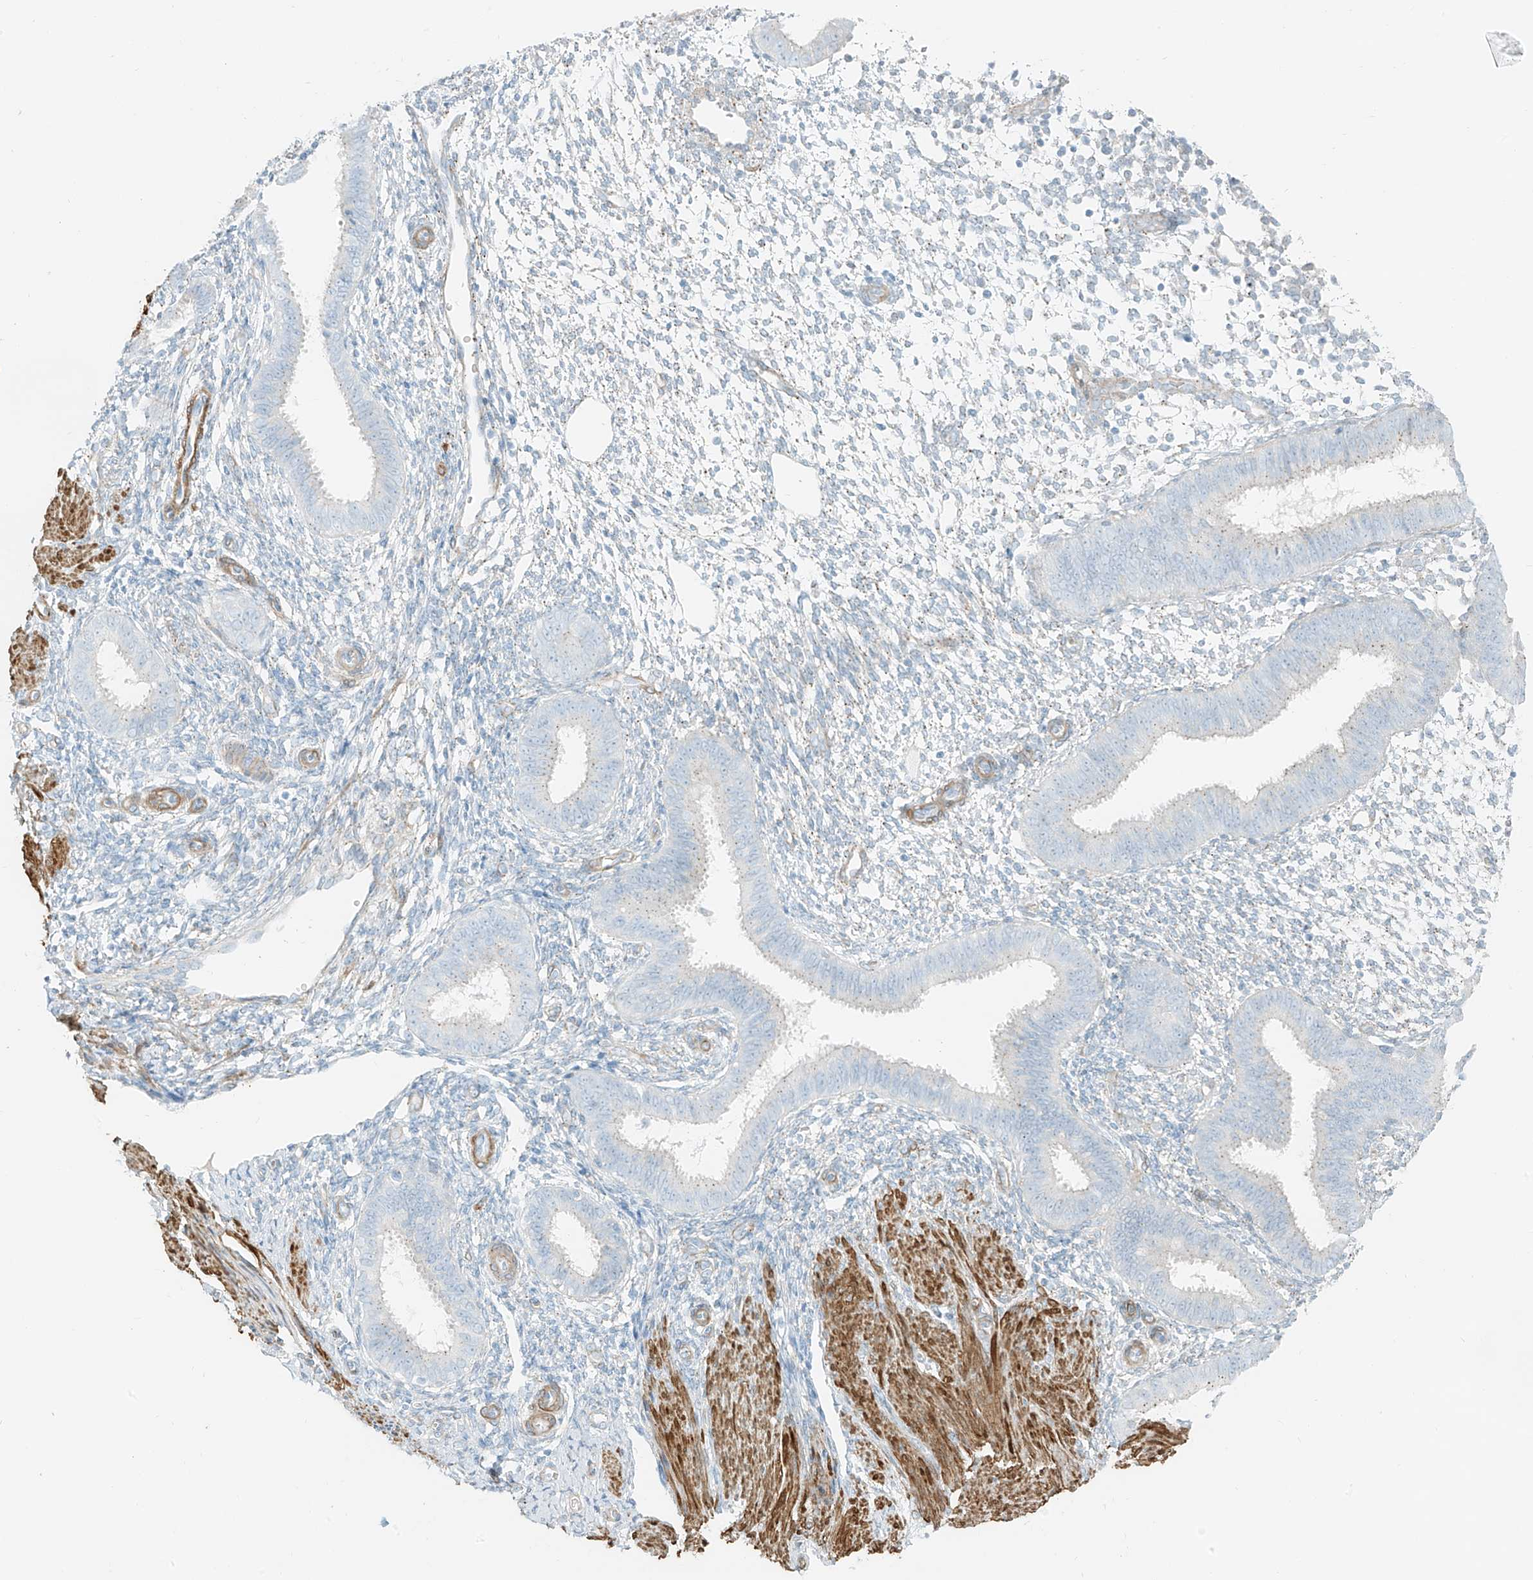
{"staining": {"intensity": "negative", "quantity": "none", "location": "none"}, "tissue": "endometrium", "cell_type": "Cells in endometrial stroma", "image_type": "normal", "snomed": [{"axis": "morphology", "description": "Normal tissue, NOS"}, {"axis": "topography", "description": "Uterus"}, {"axis": "topography", "description": "Endometrium"}], "caption": "A high-resolution histopathology image shows immunohistochemistry staining of benign endometrium, which reveals no significant positivity in cells in endometrial stroma. (DAB immunohistochemistry with hematoxylin counter stain).", "gene": "SMCP", "patient": {"sex": "female", "age": 48}}